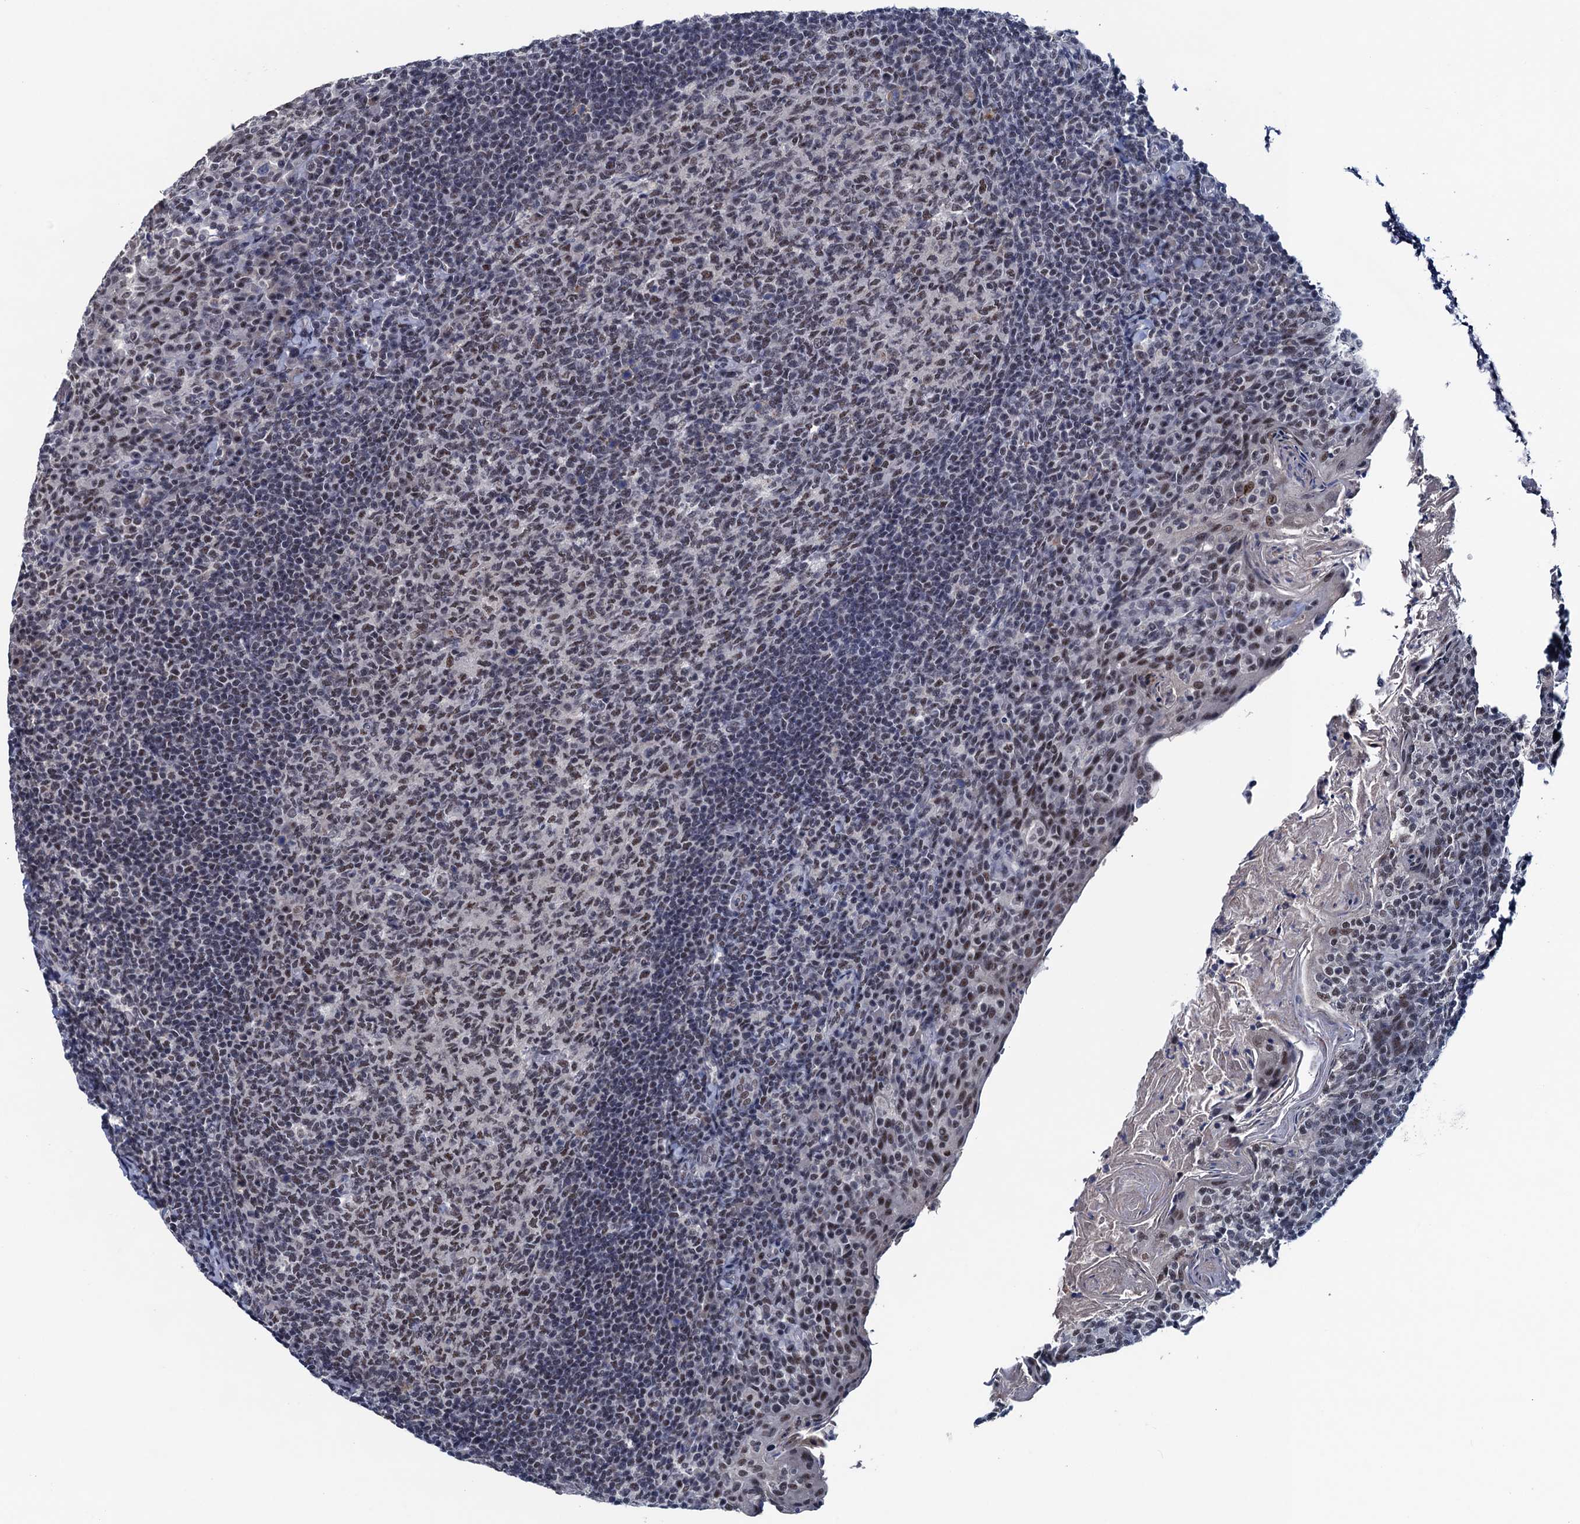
{"staining": {"intensity": "weak", "quantity": "25%-75%", "location": "nuclear"}, "tissue": "tonsil", "cell_type": "Germinal center cells", "image_type": "normal", "snomed": [{"axis": "morphology", "description": "Normal tissue, NOS"}, {"axis": "topography", "description": "Tonsil"}], "caption": "Benign tonsil demonstrates weak nuclear expression in approximately 25%-75% of germinal center cells, visualized by immunohistochemistry.", "gene": "FNBP4", "patient": {"sex": "female", "age": 10}}